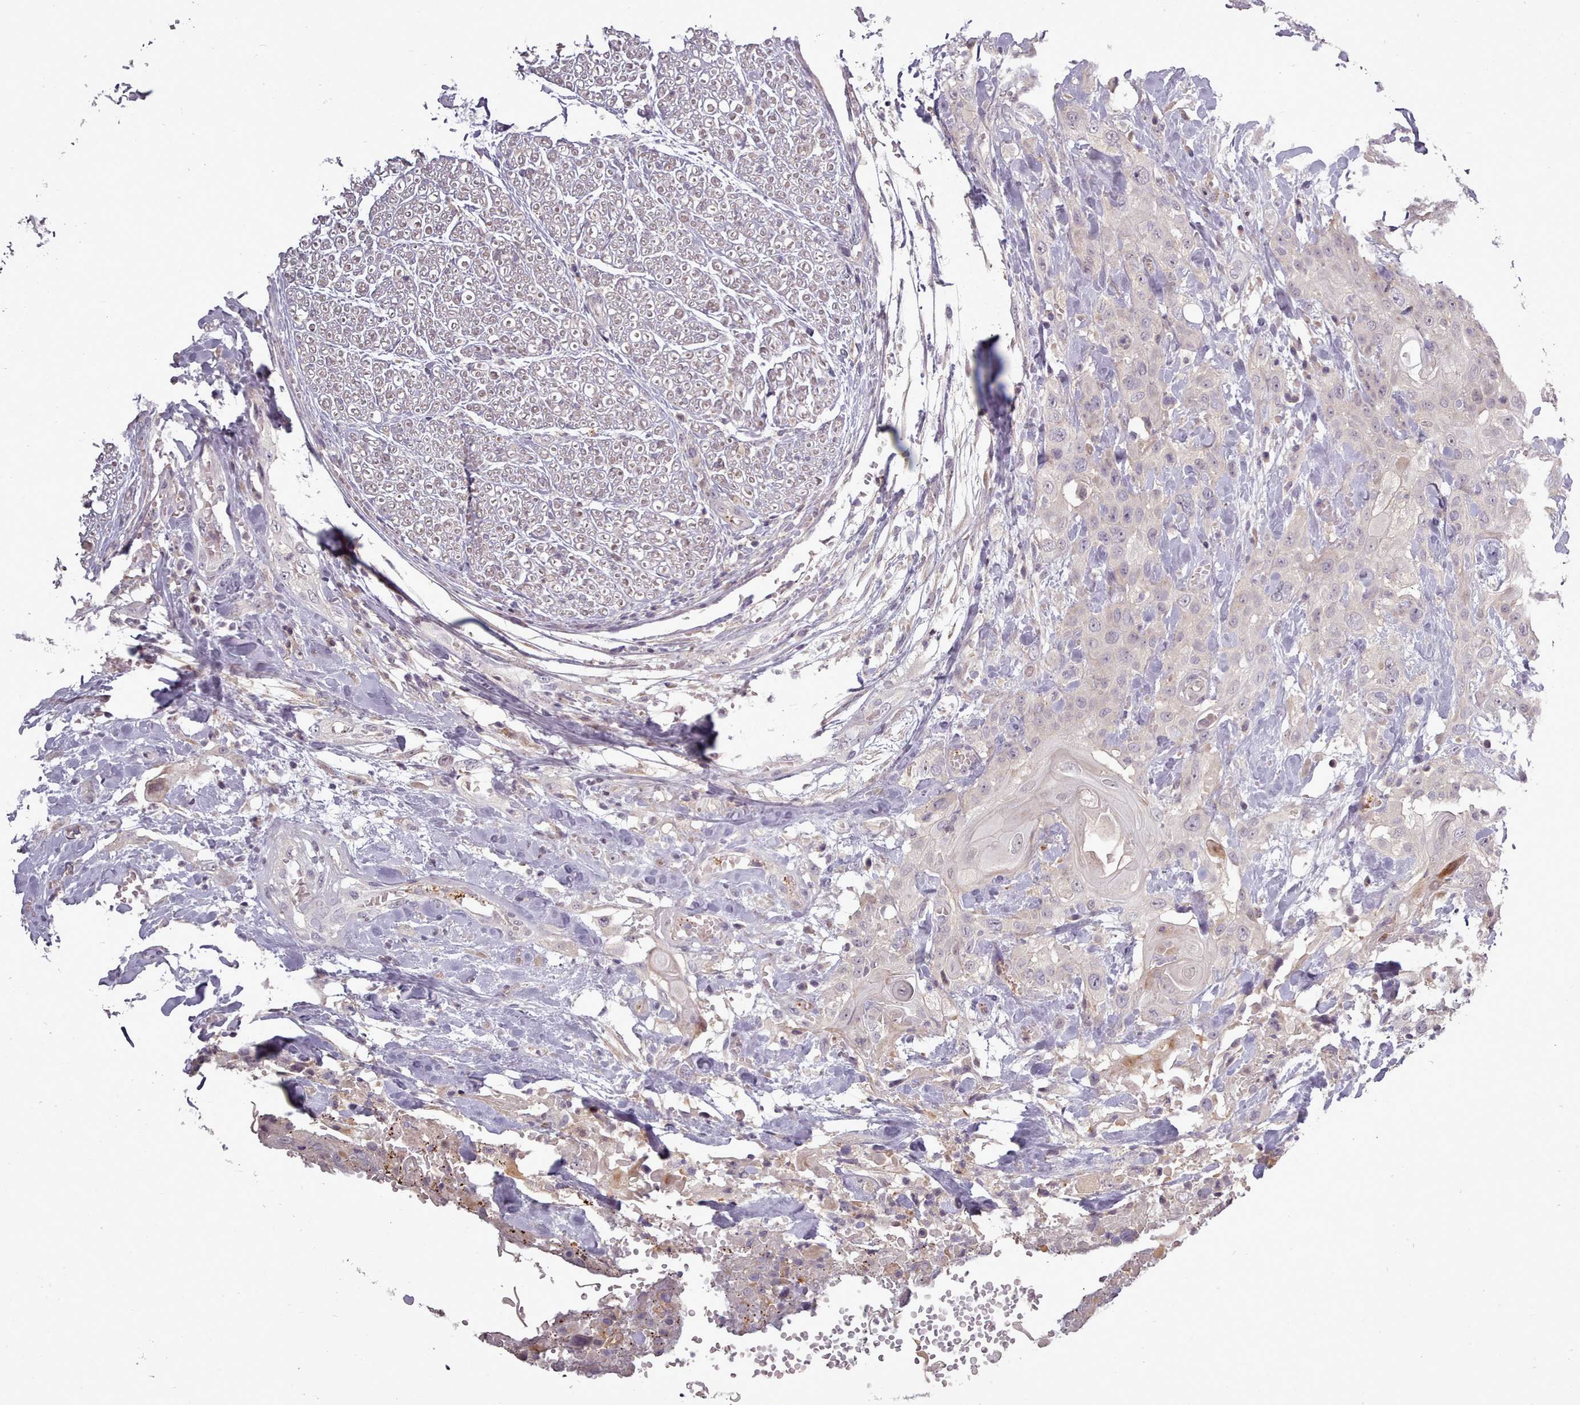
{"staining": {"intensity": "negative", "quantity": "none", "location": "none"}, "tissue": "head and neck cancer", "cell_type": "Tumor cells", "image_type": "cancer", "snomed": [{"axis": "morphology", "description": "Squamous cell carcinoma, NOS"}, {"axis": "topography", "description": "Head-Neck"}], "caption": "A micrograph of squamous cell carcinoma (head and neck) stained for a protein shows no brown staining in tumor cells. (Stains: DAB immunohistochemistry with hematoxylin counter stain, Microscopy: brightfield microscopy at high magnification).", "gene": "LEFTY2", "patient": {"sex": "female", "age": 43}}